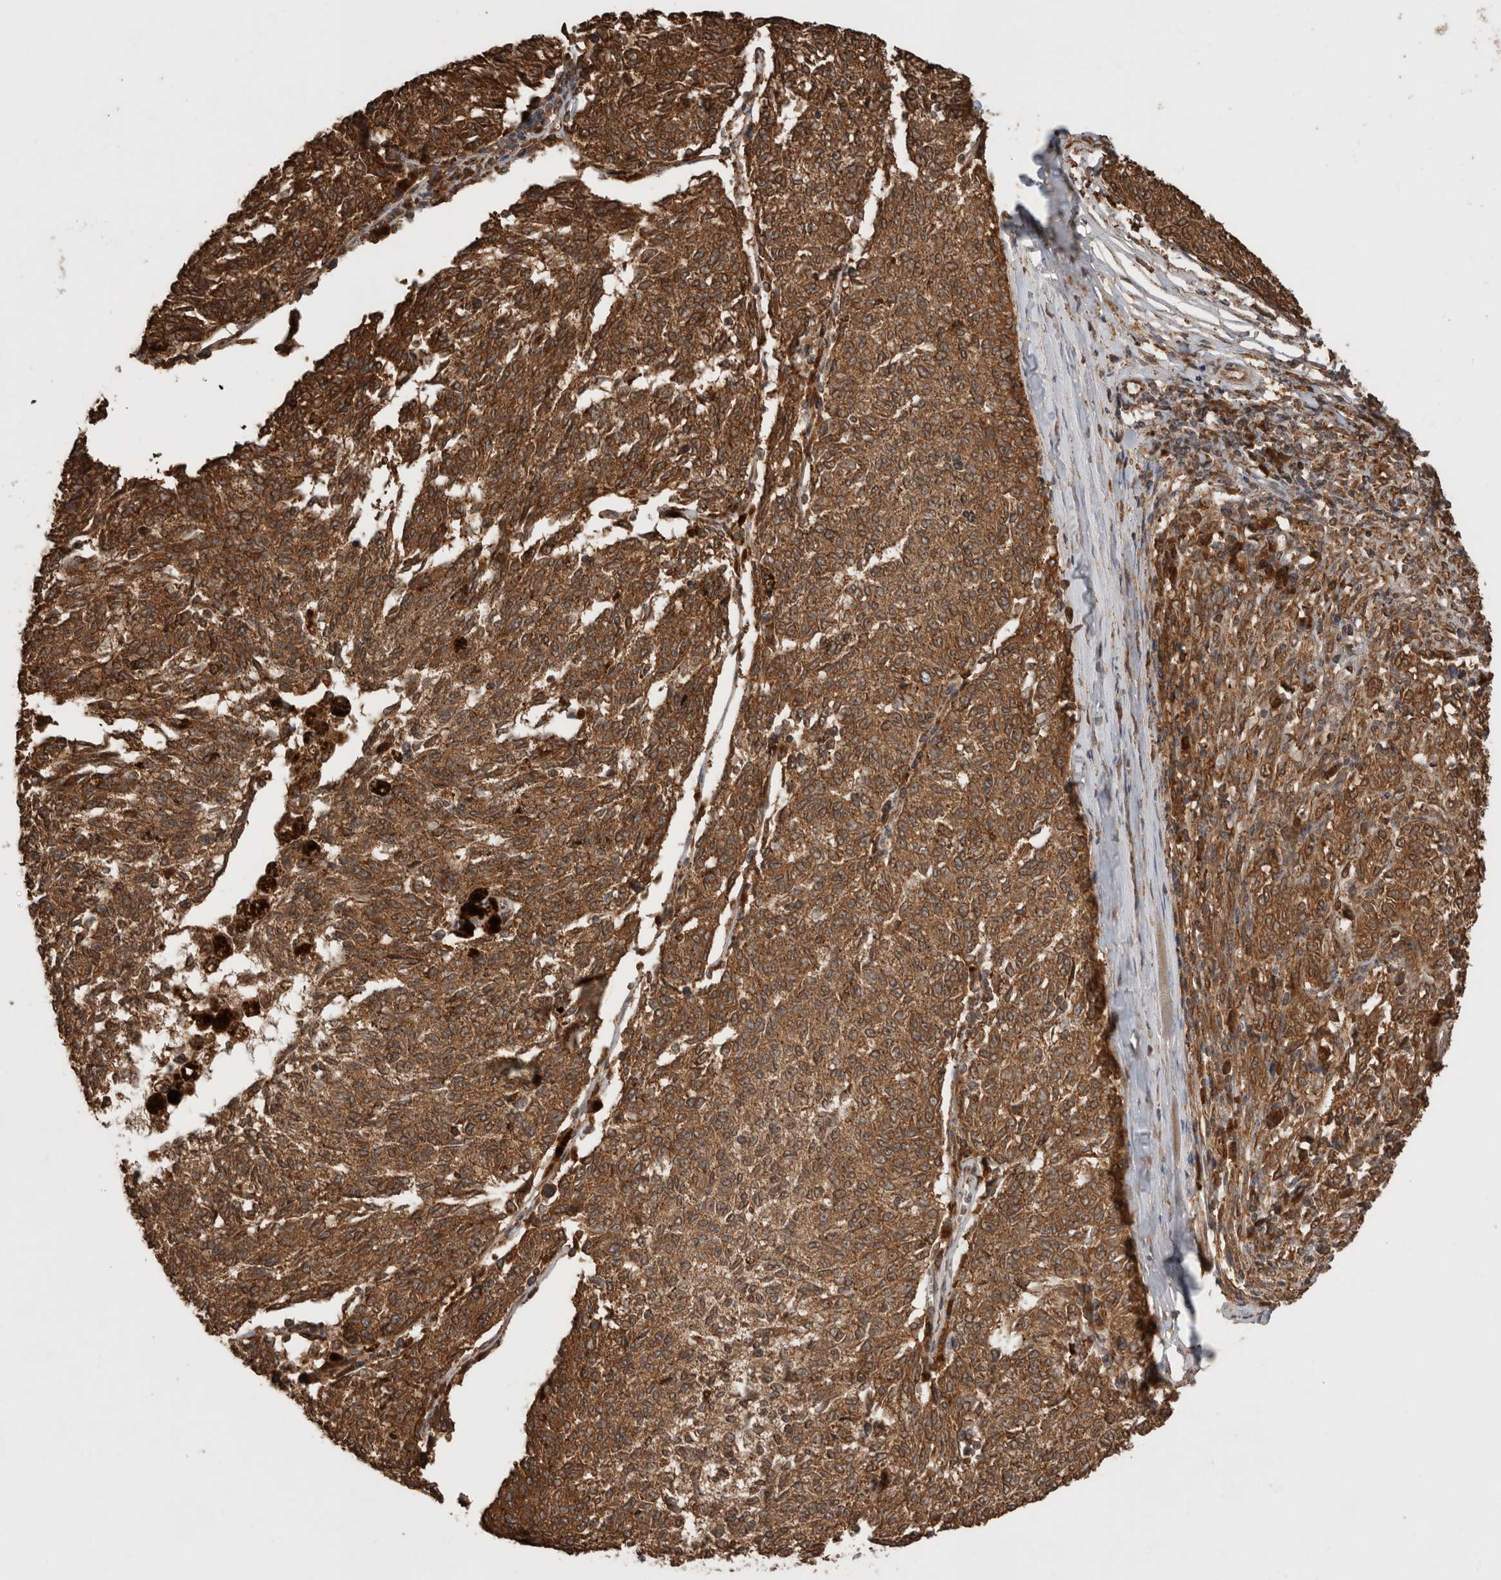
{"staining": {"intensity": "strong", "quantity": ">75%", "location": "cytoplasmic/membranous"}, "tissue": "melanoma", "cell_type": "Tumor cells", "image_type": "cancer", "snomed": [{"axis": "morphology", "description": "Malignant melanoma, NOS"}, {"axis": "topography", "description": "Skin"}], "caption": "Melanoma stained with a protein marker demonstrates strong staining in tumor cells.", "gene": "OTUD7B", "patient": {"sex": "female", "age": 72}}